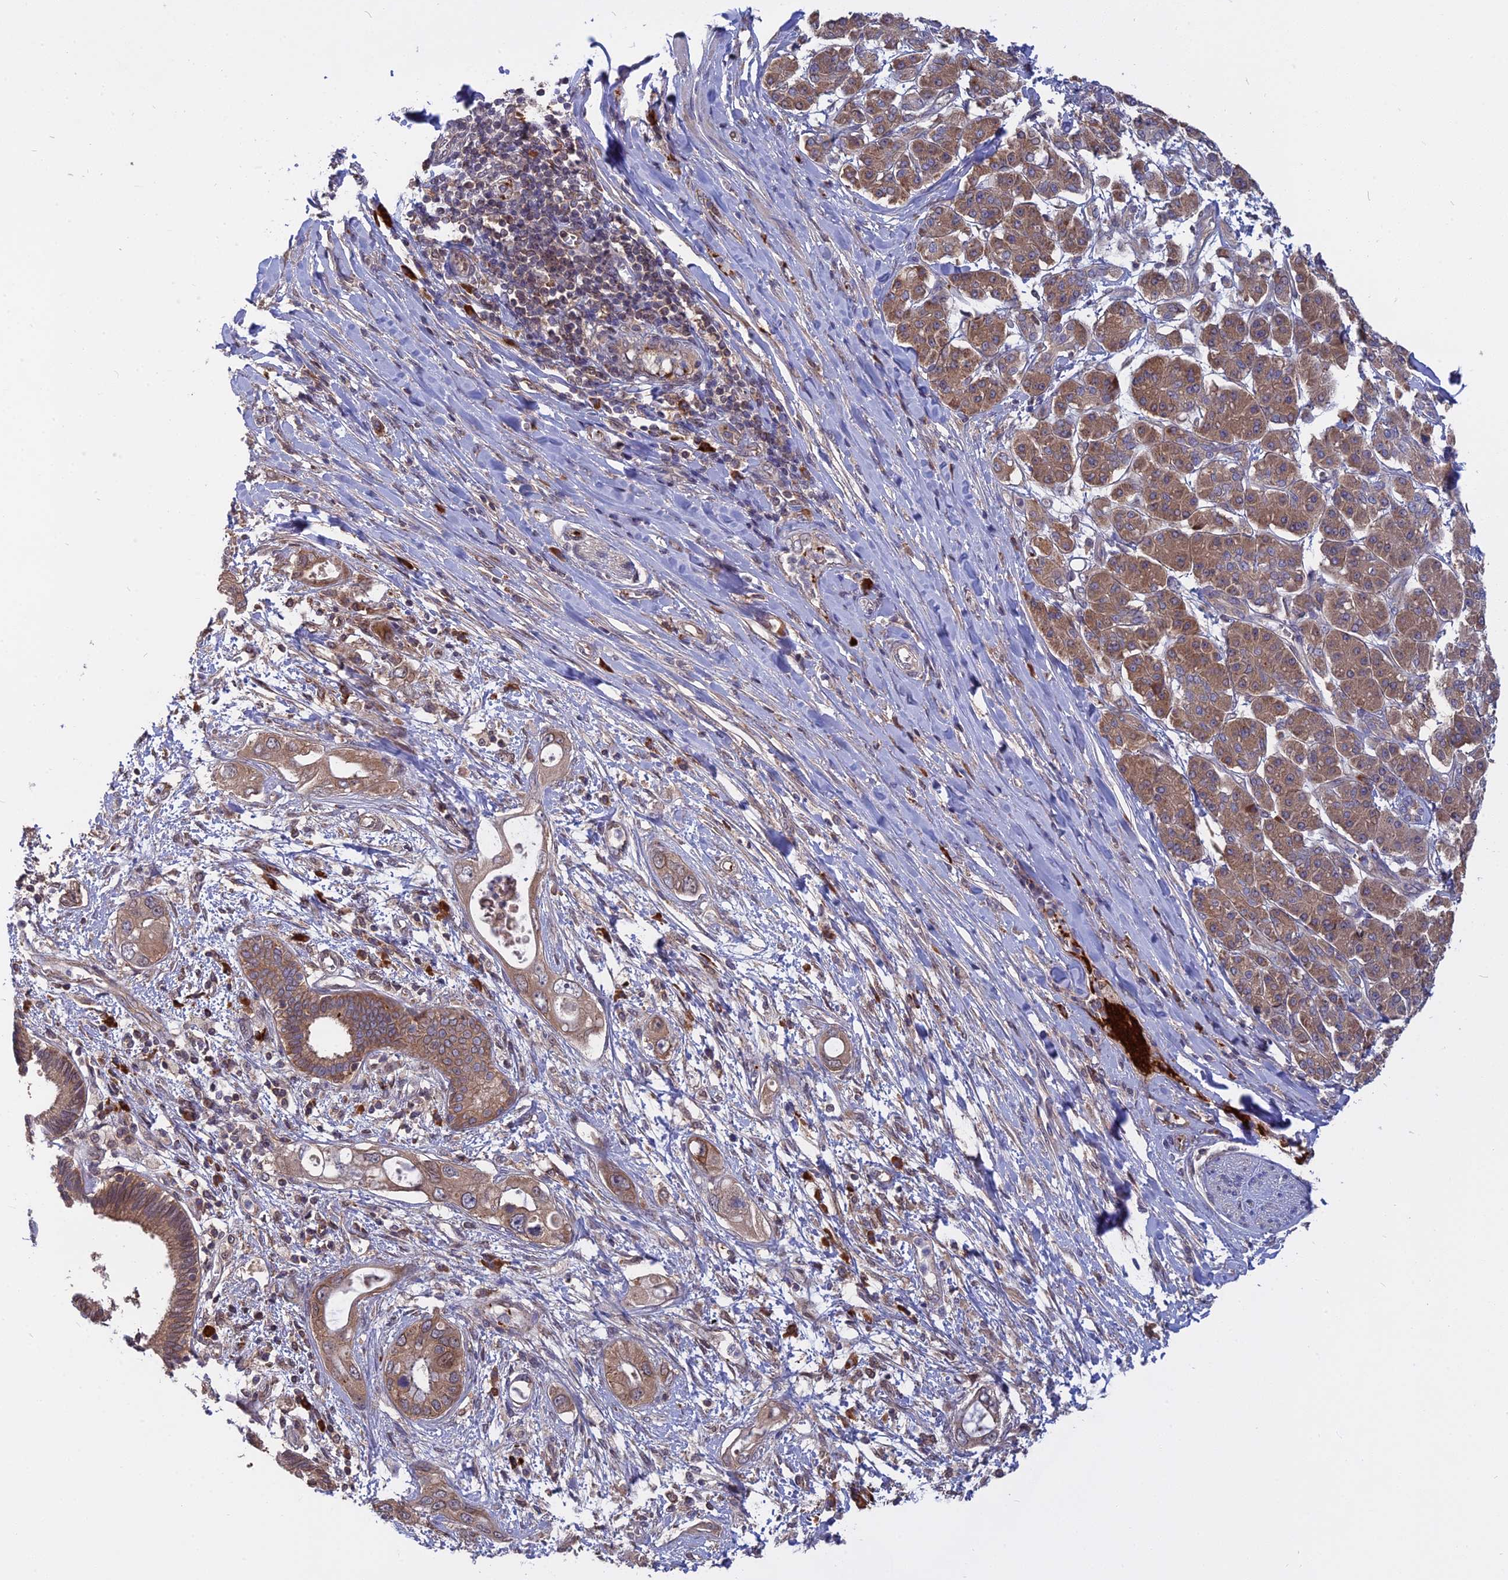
{"staining": {"intensity": "moderate", "quantity": ">75%", "location": "cytoplasmic/membranous"}, "tissue": "pancreatic cancer", "cell_type": "Tumor cells", "image_type": "cancer", "snomed": [{"axis": "morphology", "description": "Inflammation, NOS"}, {"axis": "morphology", "description": "Adenocarcinoma, NOS"}, {"axis": "topography", "description": "Pancreas"}], "caption": "Pancreatic cancer (adenocarcinoma) stained with DAB immunohistochemistry reveals medium levels of moderate cytoplasmic/membranous staining in approximately >75% of tumor cells. (DAB IHC, brown staining for protein, blue staining for nuclei).", "gene": "IL21R", "patient": {"sex": "female", "age": 56}}